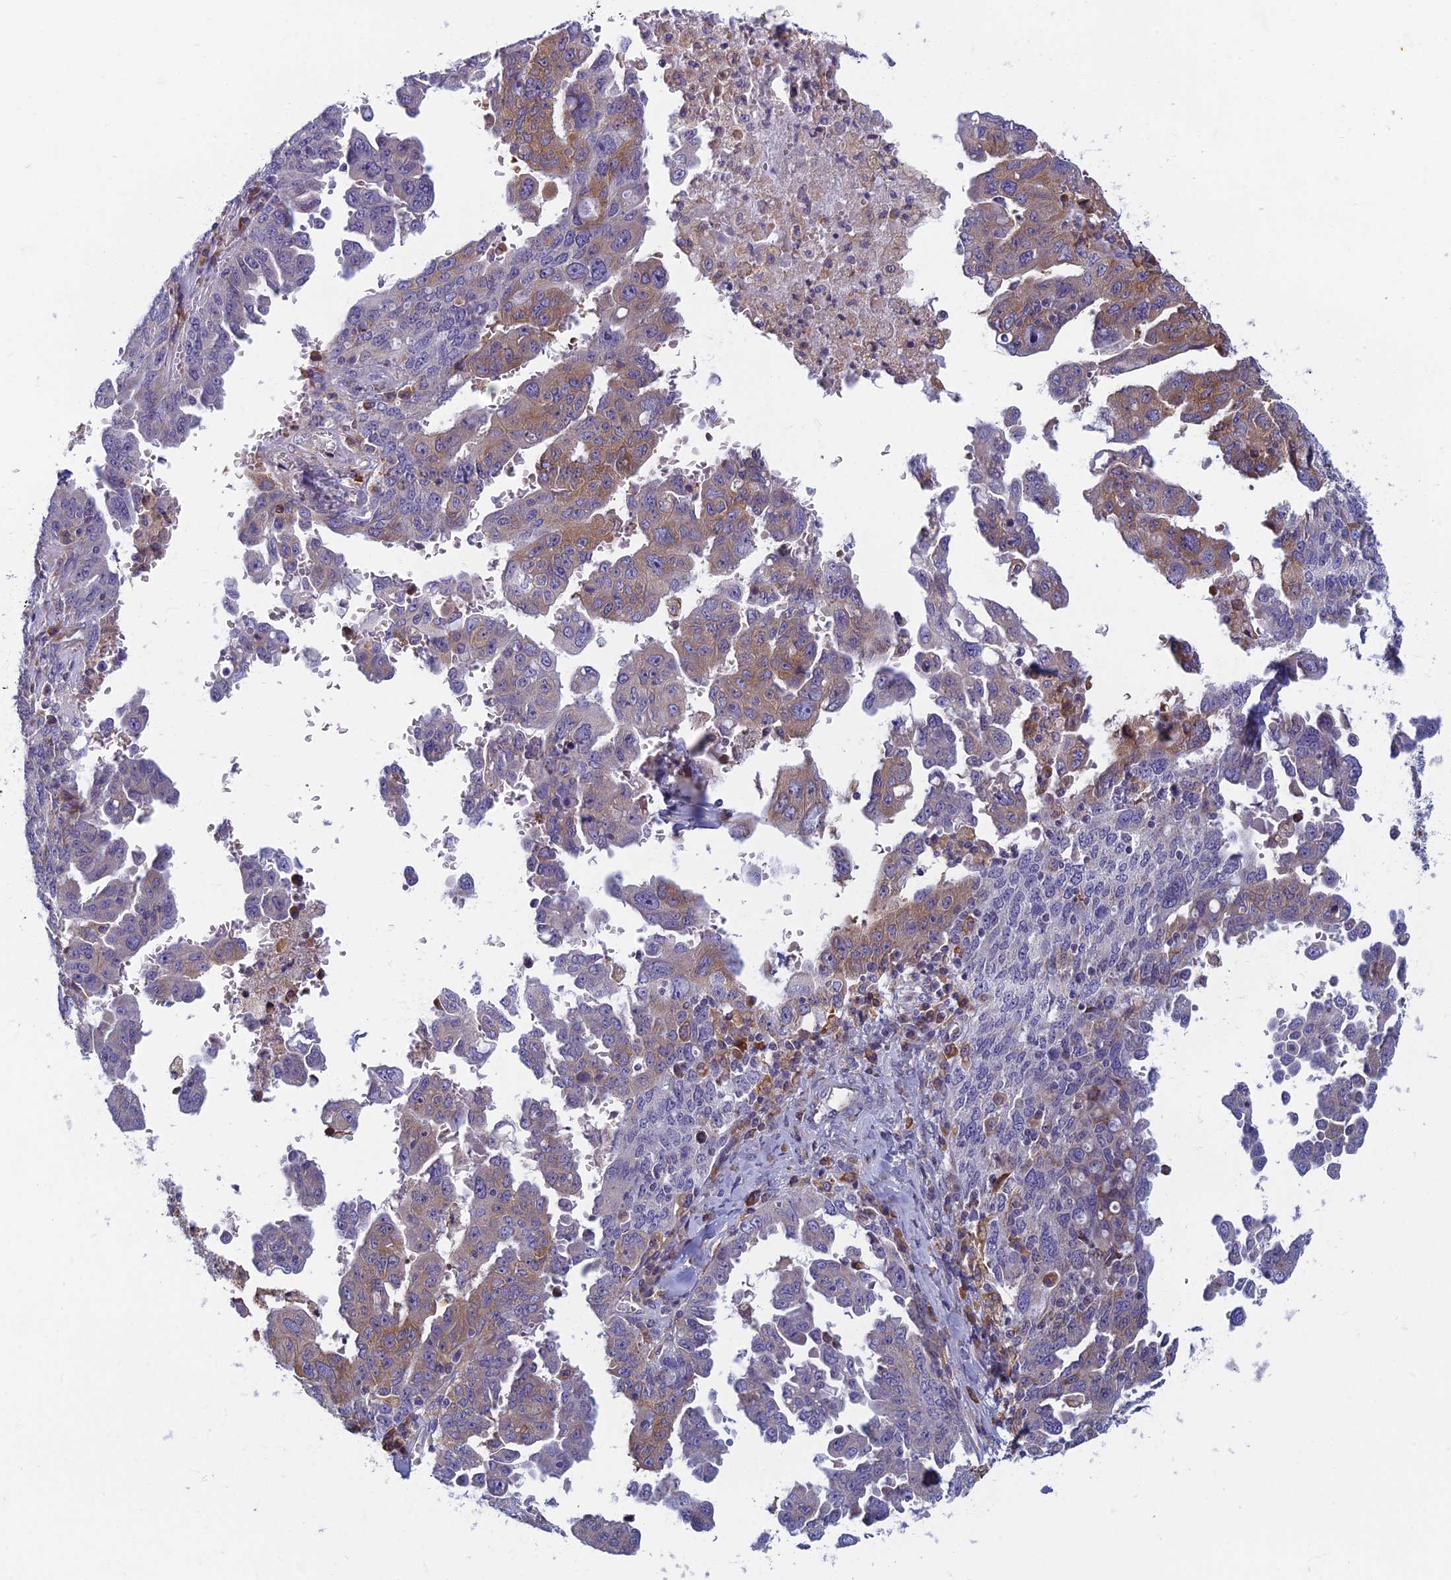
{"staining": {"intensity": "moderate", "quantity": "25%-75%", "location": "cytoplasmic/membranous"}, "tissue": "ovarian cancer", "cell_type": "Tumor cells", "image_type": "cancer", "snomed": [{"axis": "morphology", "description": "Carcinoma, endometroid"}, {"axis": "topography", "description": "Ovary"}], "caption": "Protein staining of ovarian endometroid carcinoma tissue displays moderate cytoplasmic/membranous positivity in about 25%-75% of tumor cells.", "gene": "DDX51", "patient": {"sex": "female", "age": 62}}